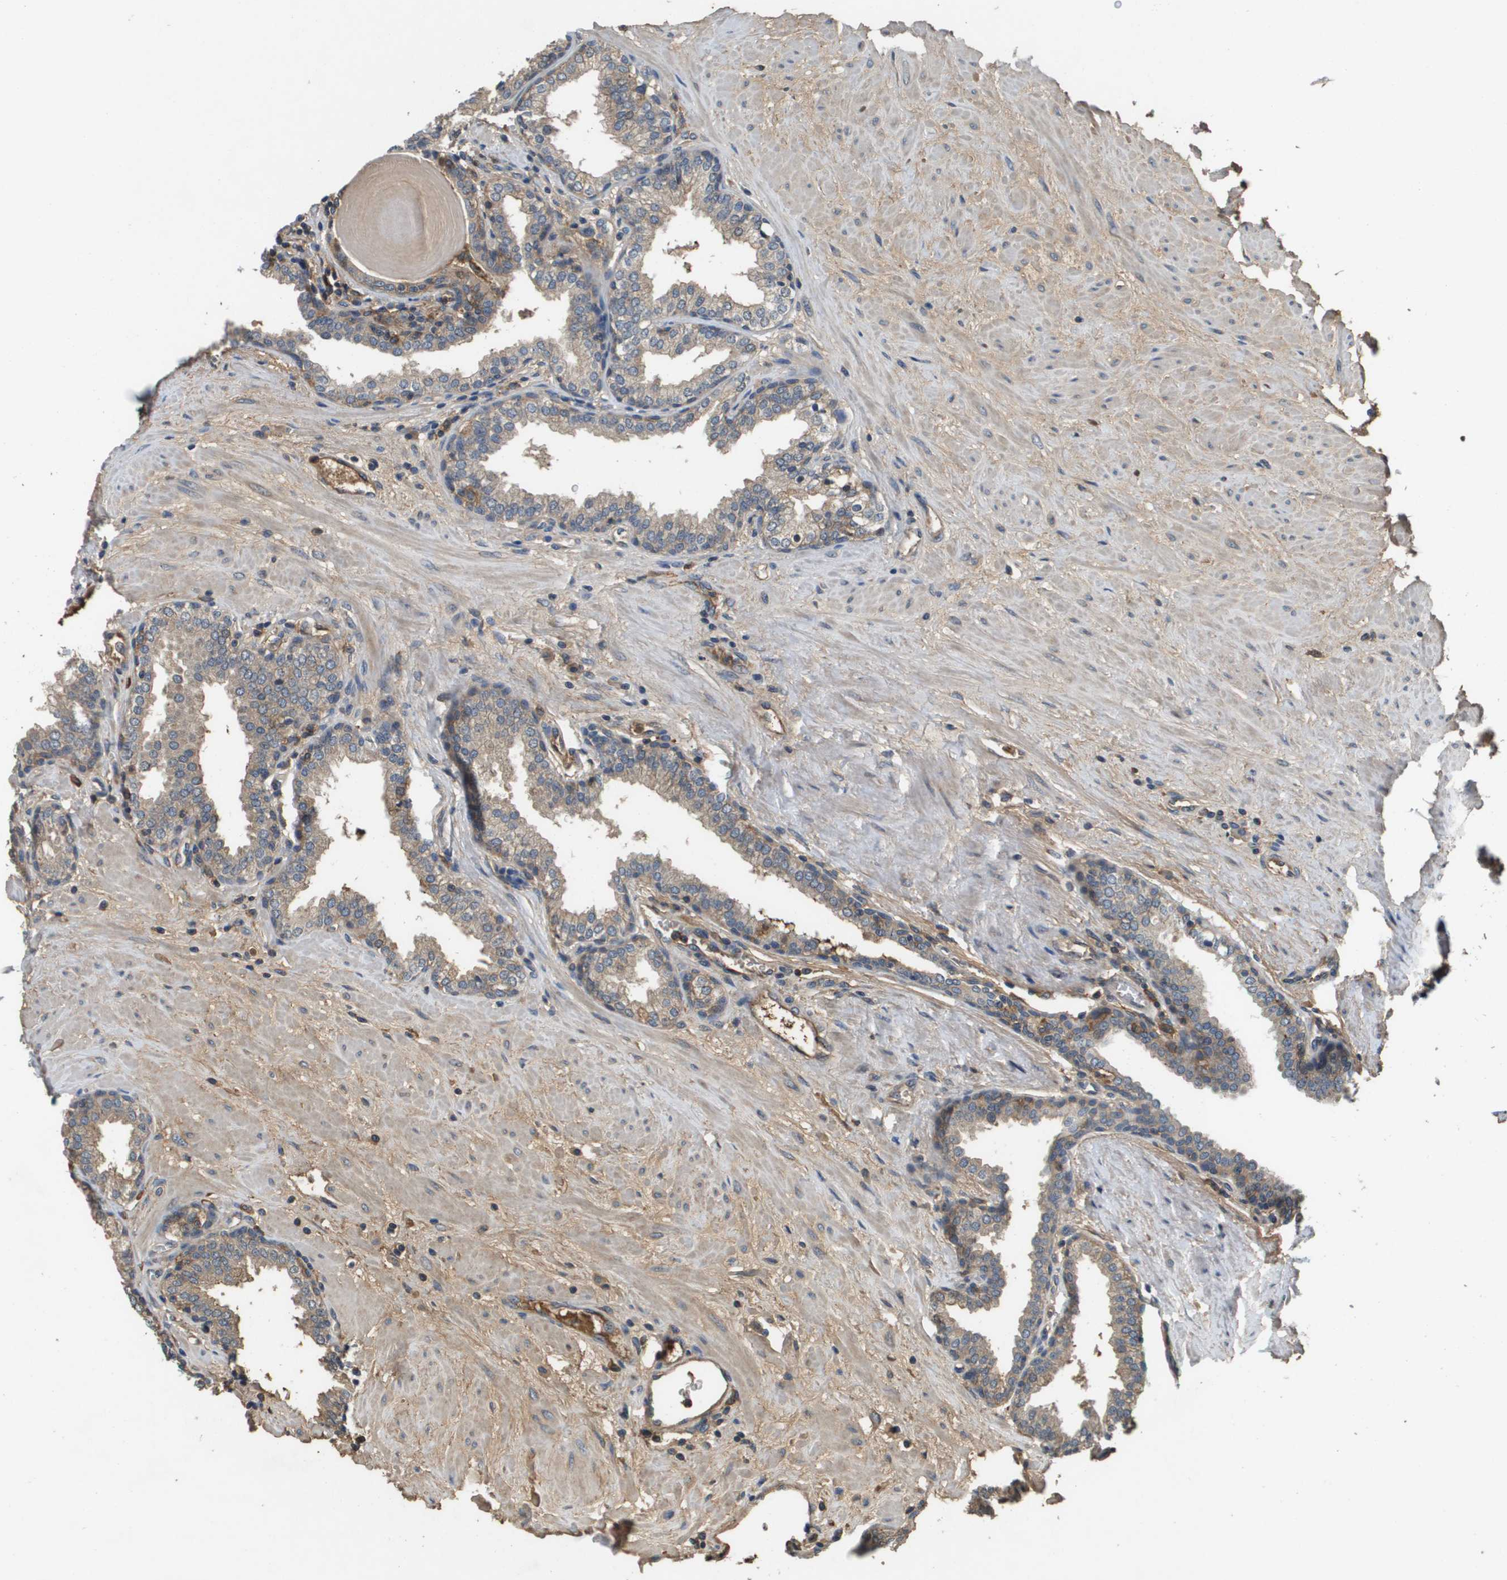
{"staining": {"intensity": "weak", "quantity": "25%-75%", "location": "cytoplasmic/membranous"}, "tissue": "prostate", "cell_type": "Glandular cells", "image_type": "normal", "snomed": [{"axis": "morphology", "description": "Normal tissue, NOS"}, {"axis": "topography", "description": "Prostate"}], "caption": "DAB immunohistochemical staining of unremarkable prostate displays weak cytoplasmic/membranous protein expression in approximately 25%-75% of glandular cells.", "gene": "SLC16A3", "patient": {"sex": "male", "age": 51}}